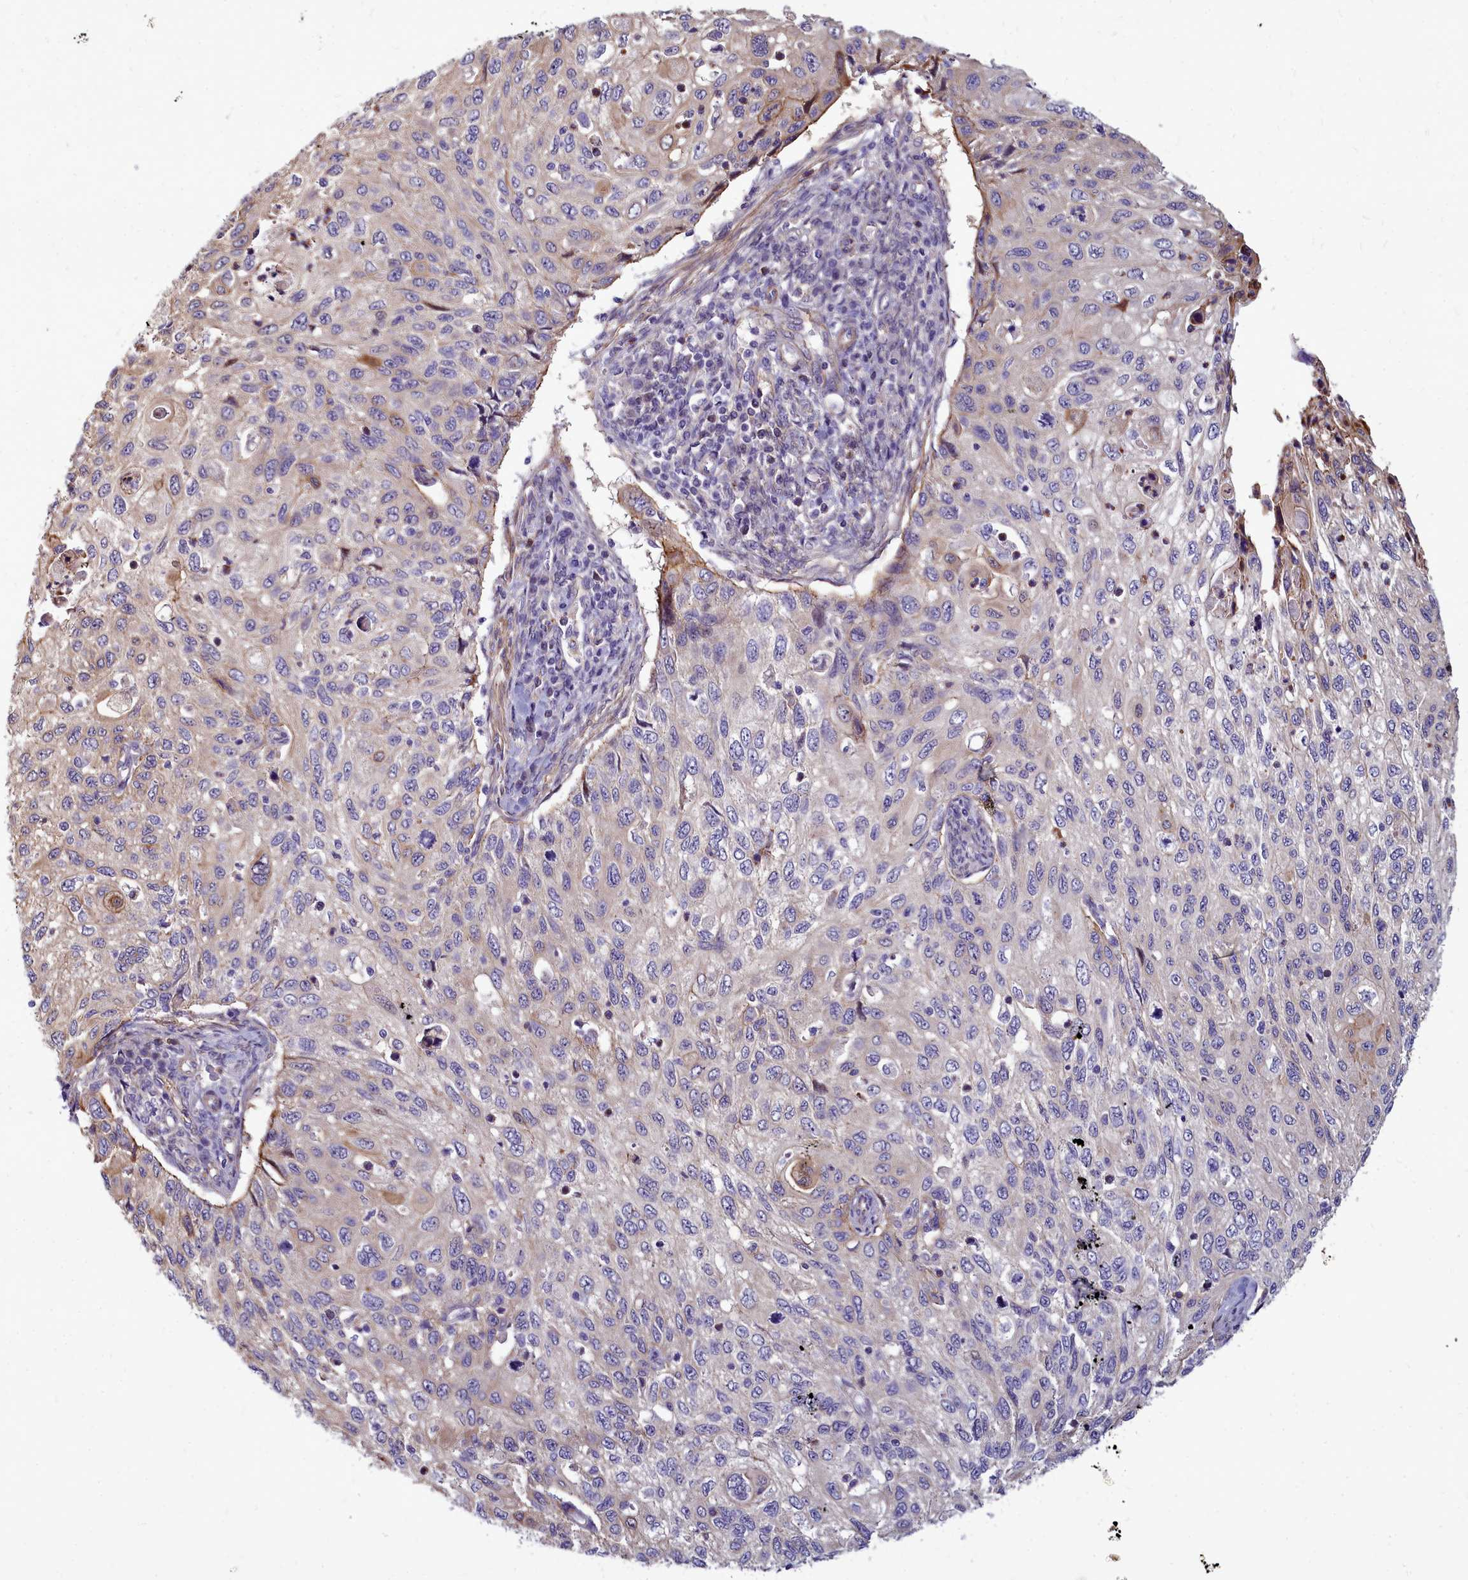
{"staining": {"intensity": "moderate", "quantity": "<25%", "location": "cytoplasmic/membranous"}, "tissue": "cervical cancer", "cell_type": "Tumor cells", "image_type": "cancer", "snomed": [{"axis": "morphology", "description": "Squamous cell carcinoma, NOS"}, {"axis": "topography", "description": "Cervix"}], "caption": "Brown immunohistochemical staining in cervical squamous cell carcinoma demonstrates moderate cytoplasmic/membranous expression in about <25% of tumor cells. Using DAB (3,3'-diaminobenzidine) (brown) and hematoxylin (blue) stains, captured at high magnification using brightfield microscopy.", "gene": "TTC5", "patient": {"sex": "female", "age": 70}}